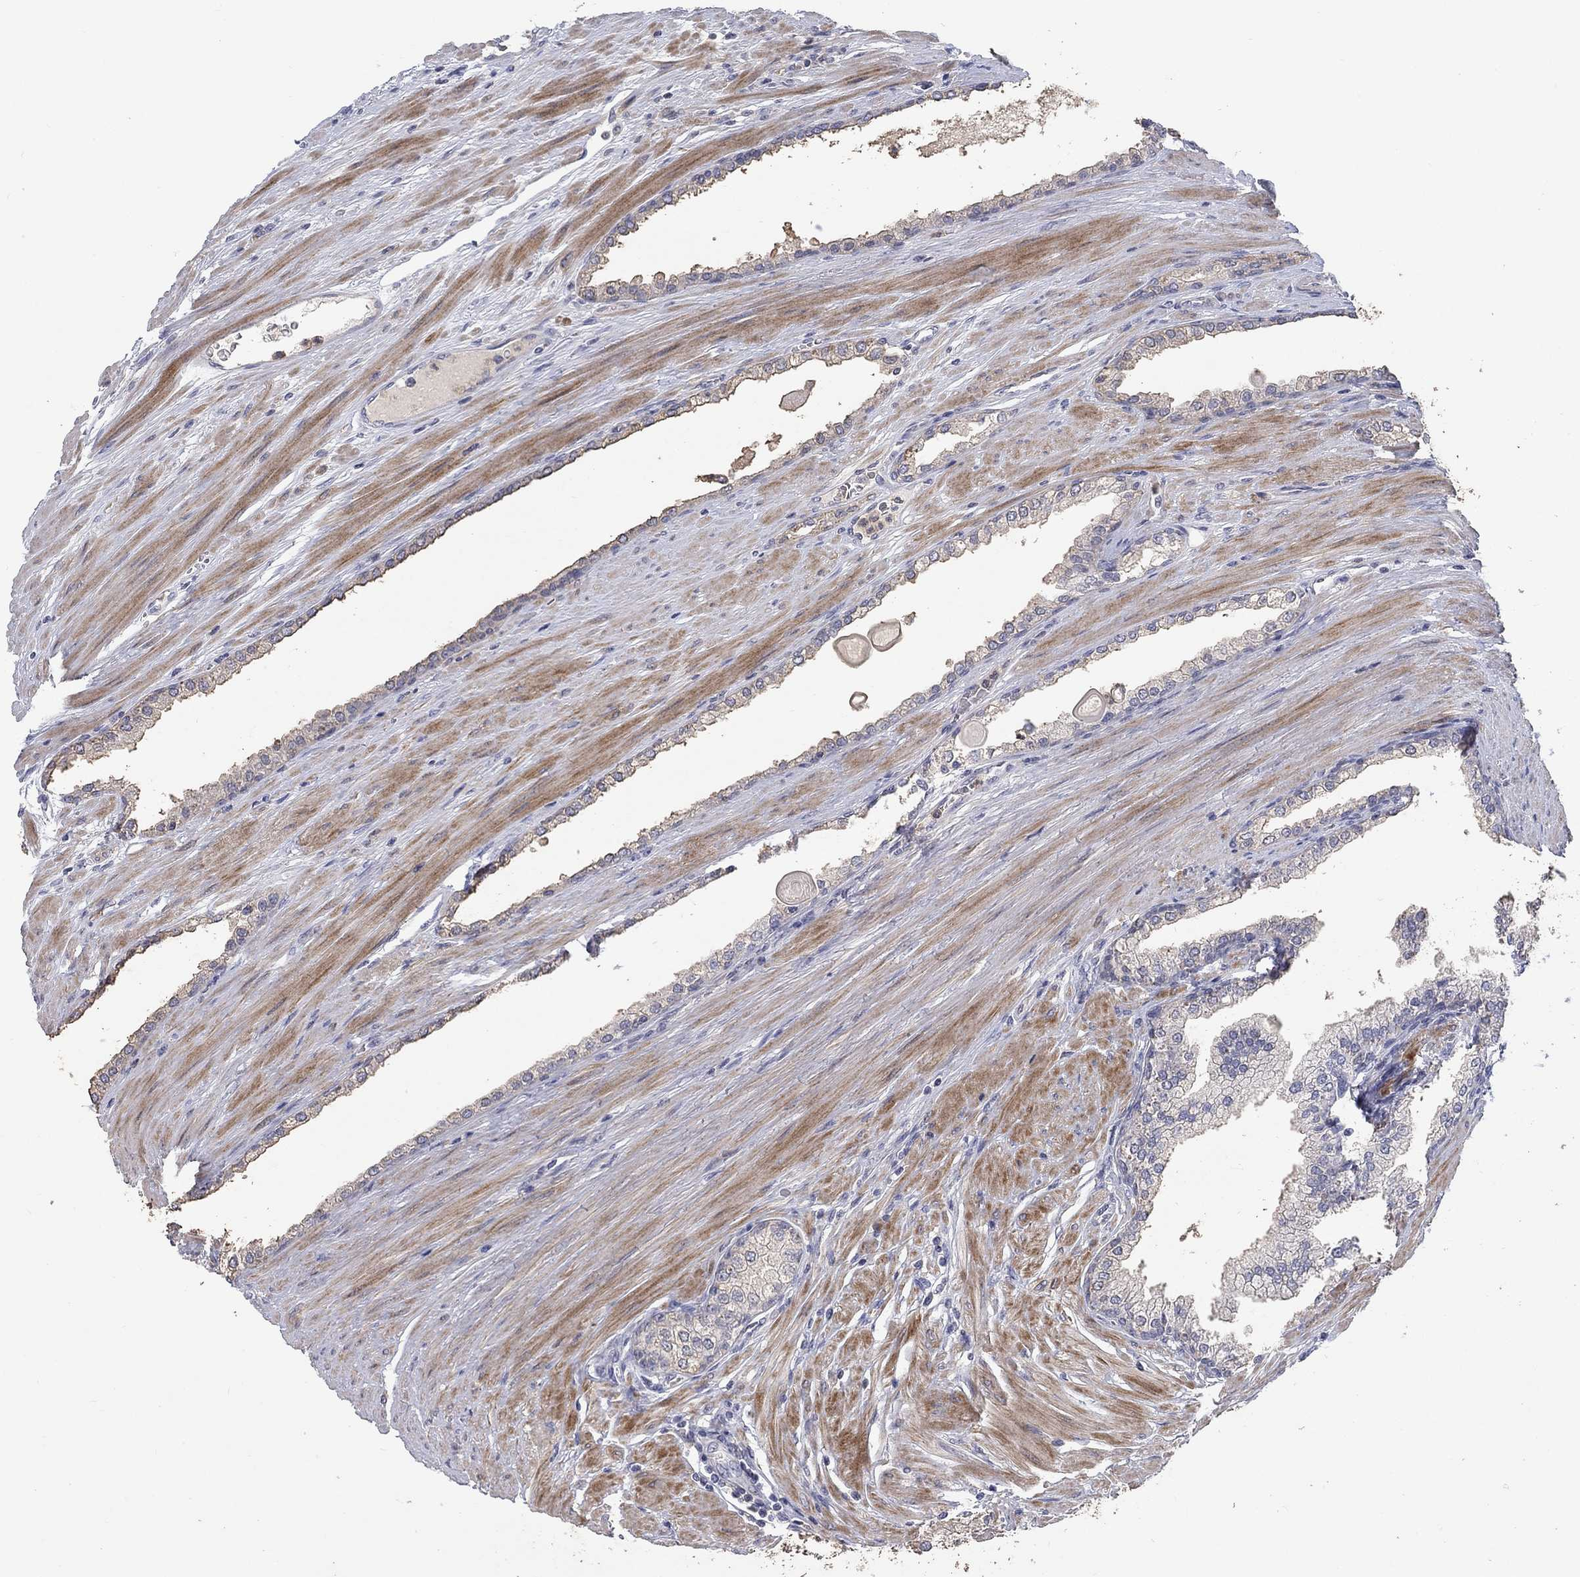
{"staining": {"intensity": "negative", "quantity": "none", "location": "none"}, "tissue": "prostate cancer", "cell_type": "Tumor cells", "image_type": "cancer", "snomed": [{"axis": "morphology", "description": "Adenocarcinoma, NOS"}, {"axis": "topography", "description": "Prostate"}], "caption": "IHC micrograph of neoplastic tissue: human prostate adenocarcinoma stained with DAB exhibits no significant protein expression in tumor cells.", "gene": "KIF15", "patient": {"sex": "male", "age": 67}}